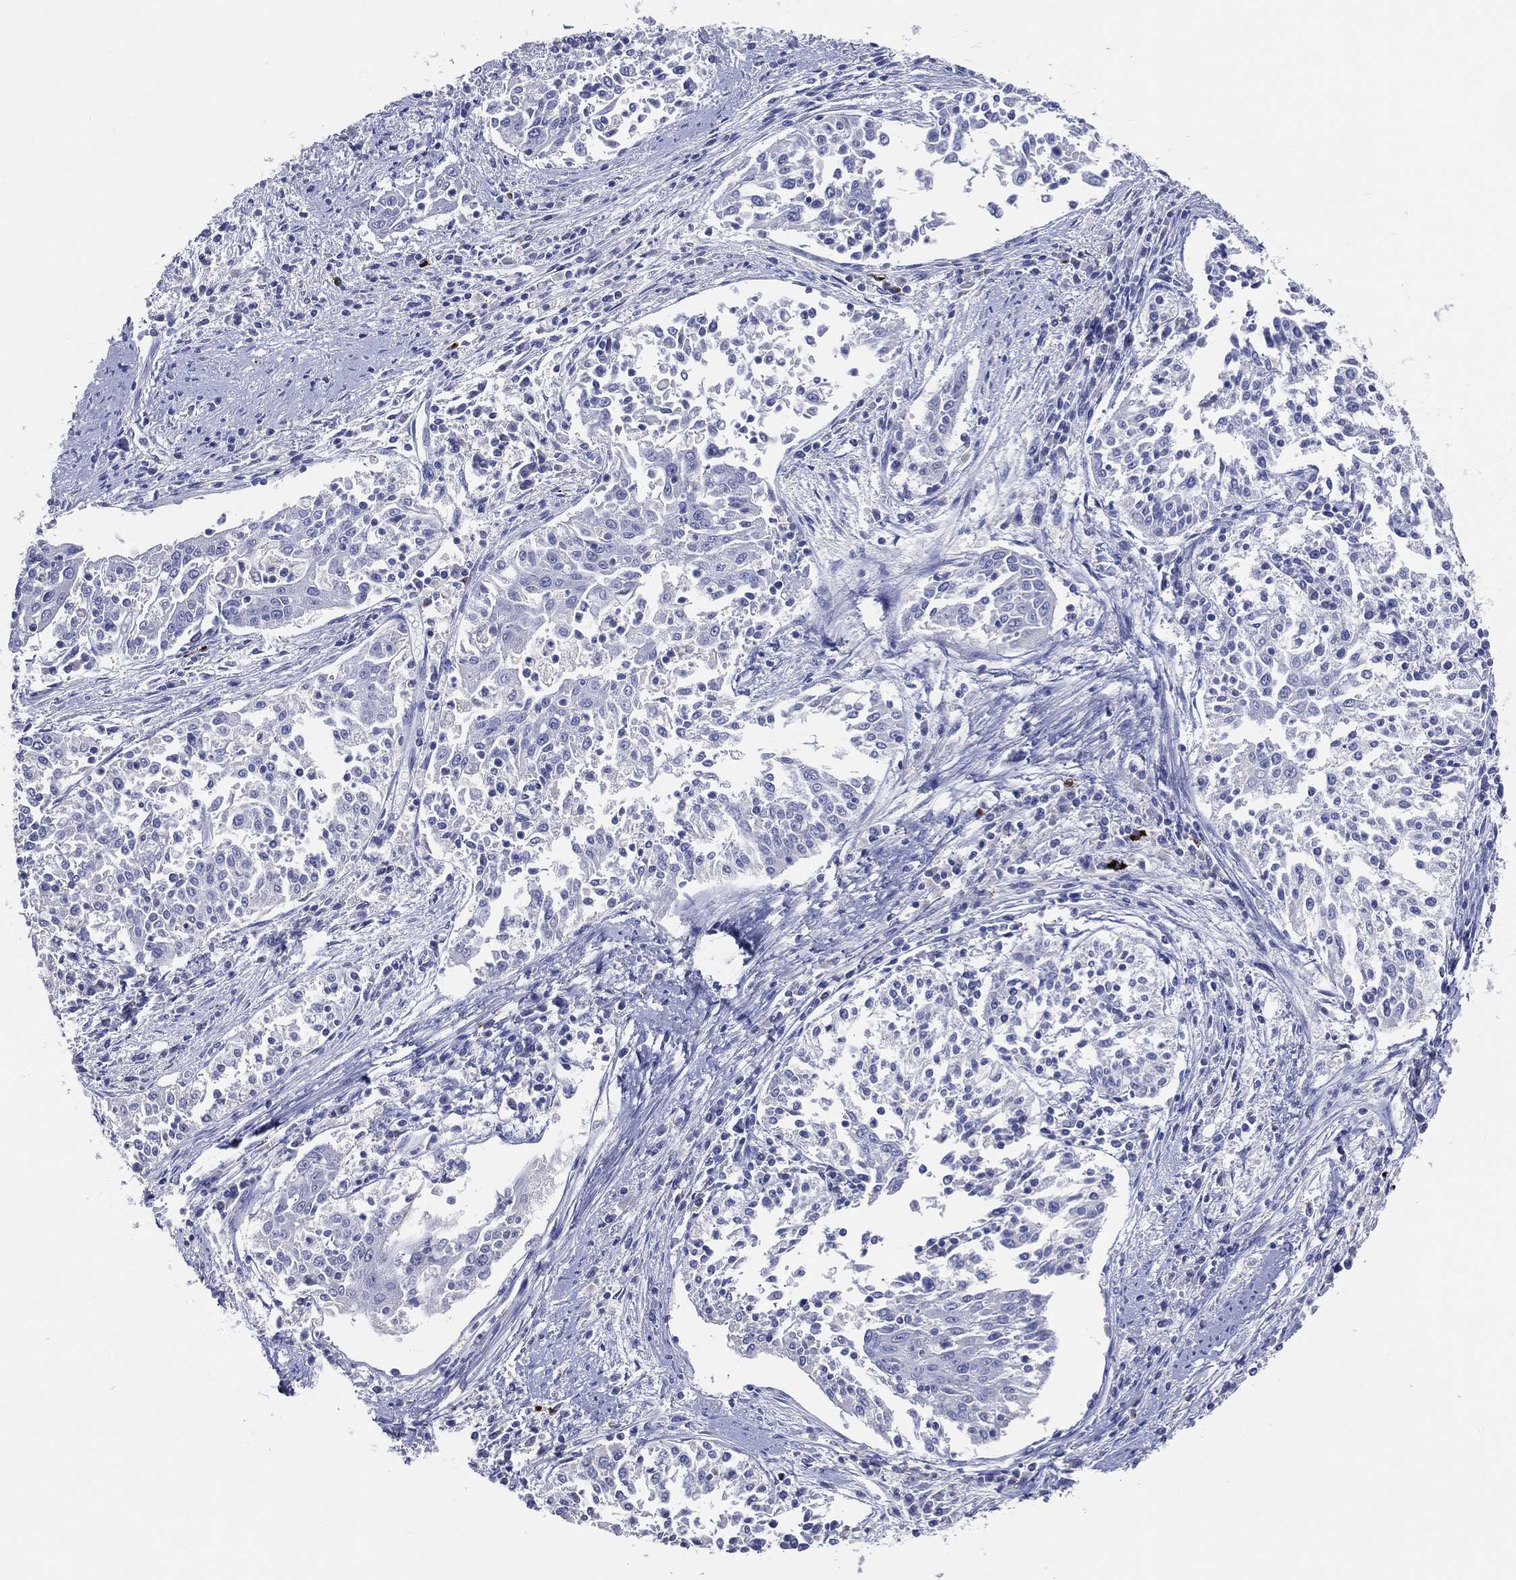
{"staining": {"intensity": "negative", "quantity": "none", "location": "none"}, "tissue": "cervical cancer", "cell_type": "Tumor cells", "image_type": "cancer", "snomed": [{"axis": "morphology", "description": "Squamous cell carcinoma, NOS"}, {"axis": "topography", "description": "Cervix"}], "caption": "Immunohistochemical staining of human cervical cancer shows no significant positivity in tumor cells.", "gene": "DNAH6", "patient": {"sex": "female", "age": 41}}